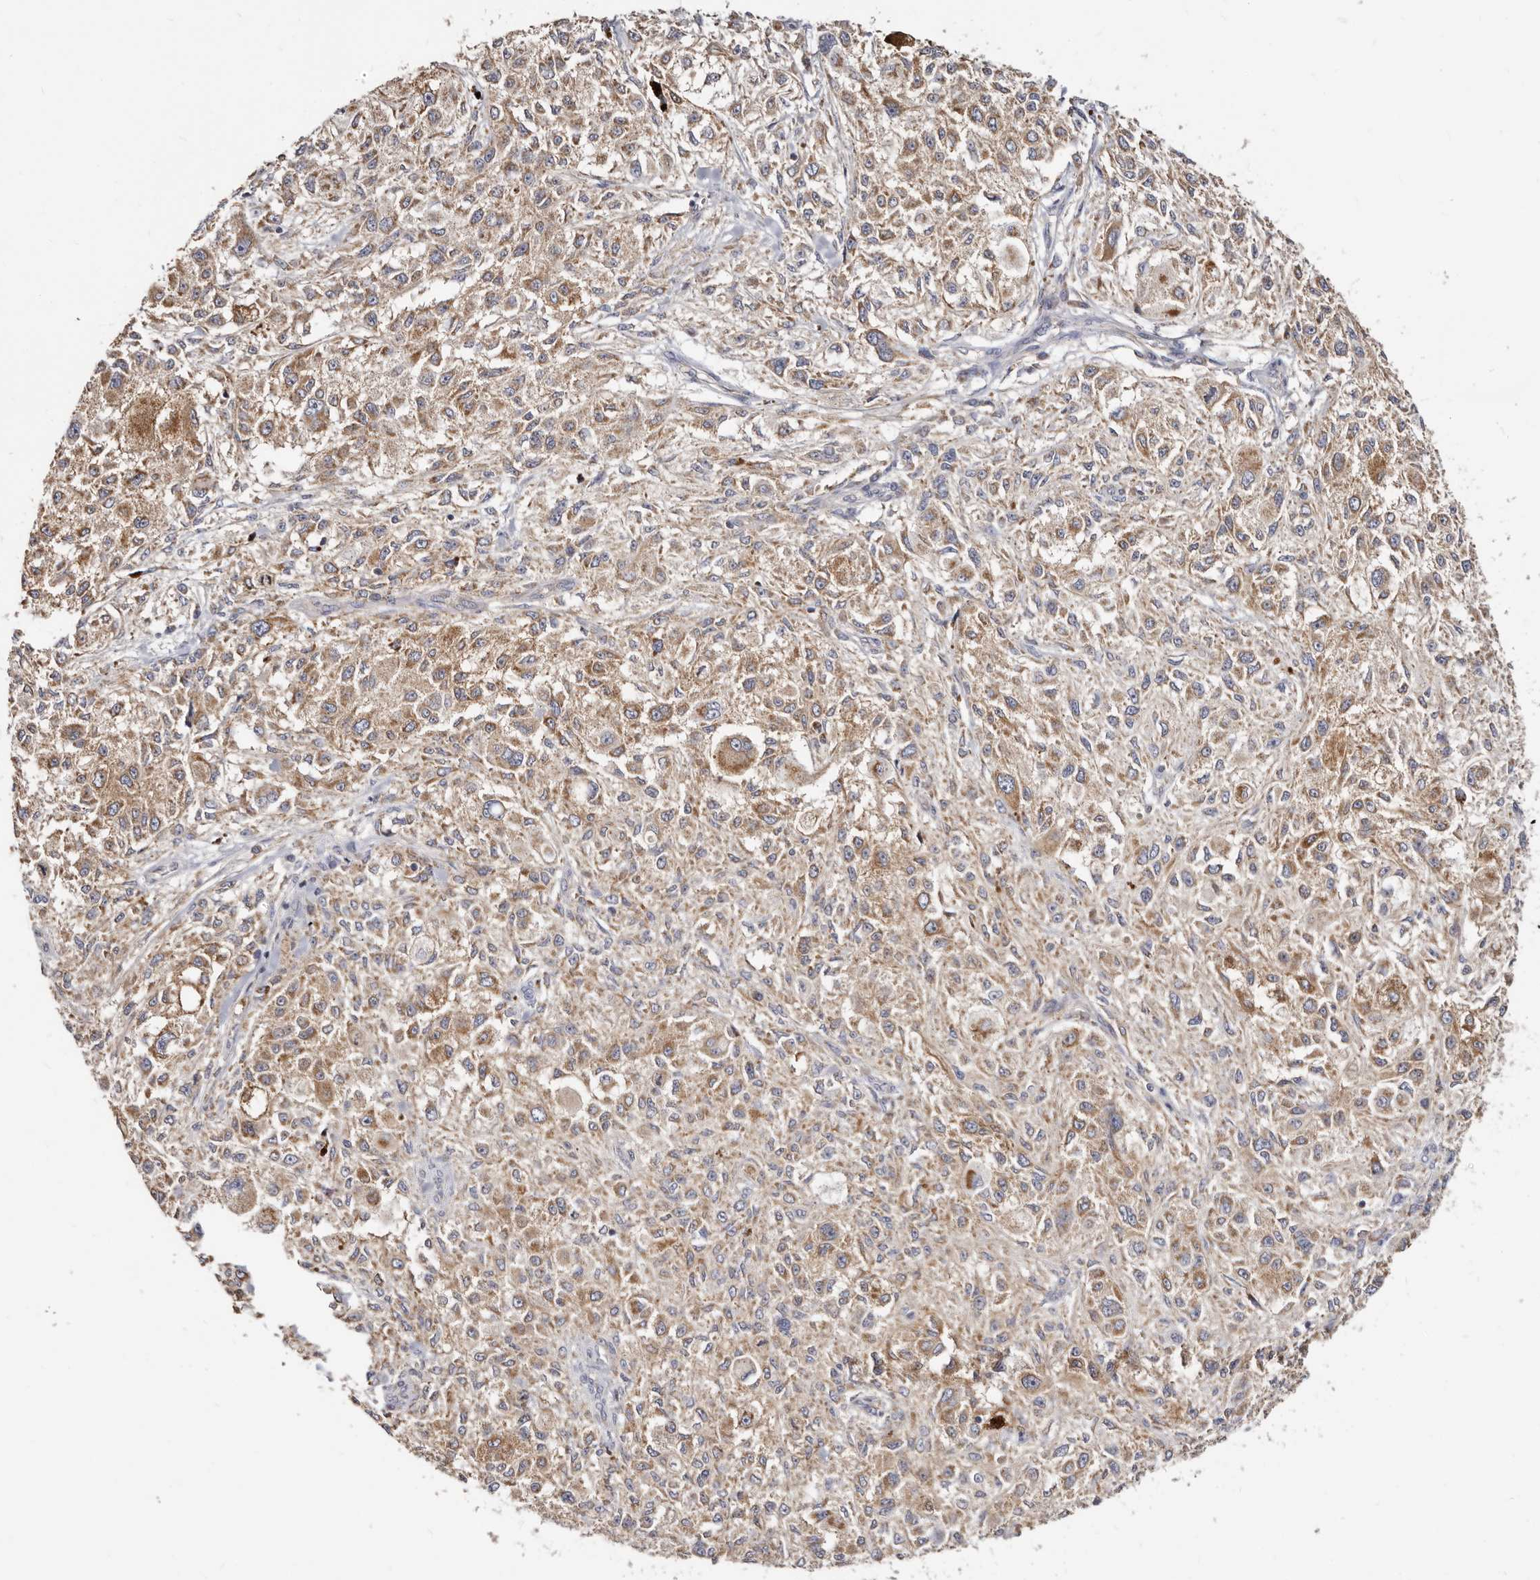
{"staining": {"intensity": "moderate", "quantity": ">75%", "location": "cytoplasmic/membranous"}, "tissue": "melanoma", "cell_type": "Tumor cells", "image_type": "cancer", "snomed": [{"axis": "morphology", "description": "Necrosis, NOS"}, {"axis": "morphology", "description": "Malignant melanoma, NOS"}, {"axis": "topography", "description": "Skin"}], "caption": "A brown stain labels moderate cytoplasmic/membranous staining of a protein in melanoma tumor cells. (brown staining indicates protein expression, while blue staining denotes nuclei).", "gene": "BAIAP2L1", "patient": {"sex": "female", "age": 87}}